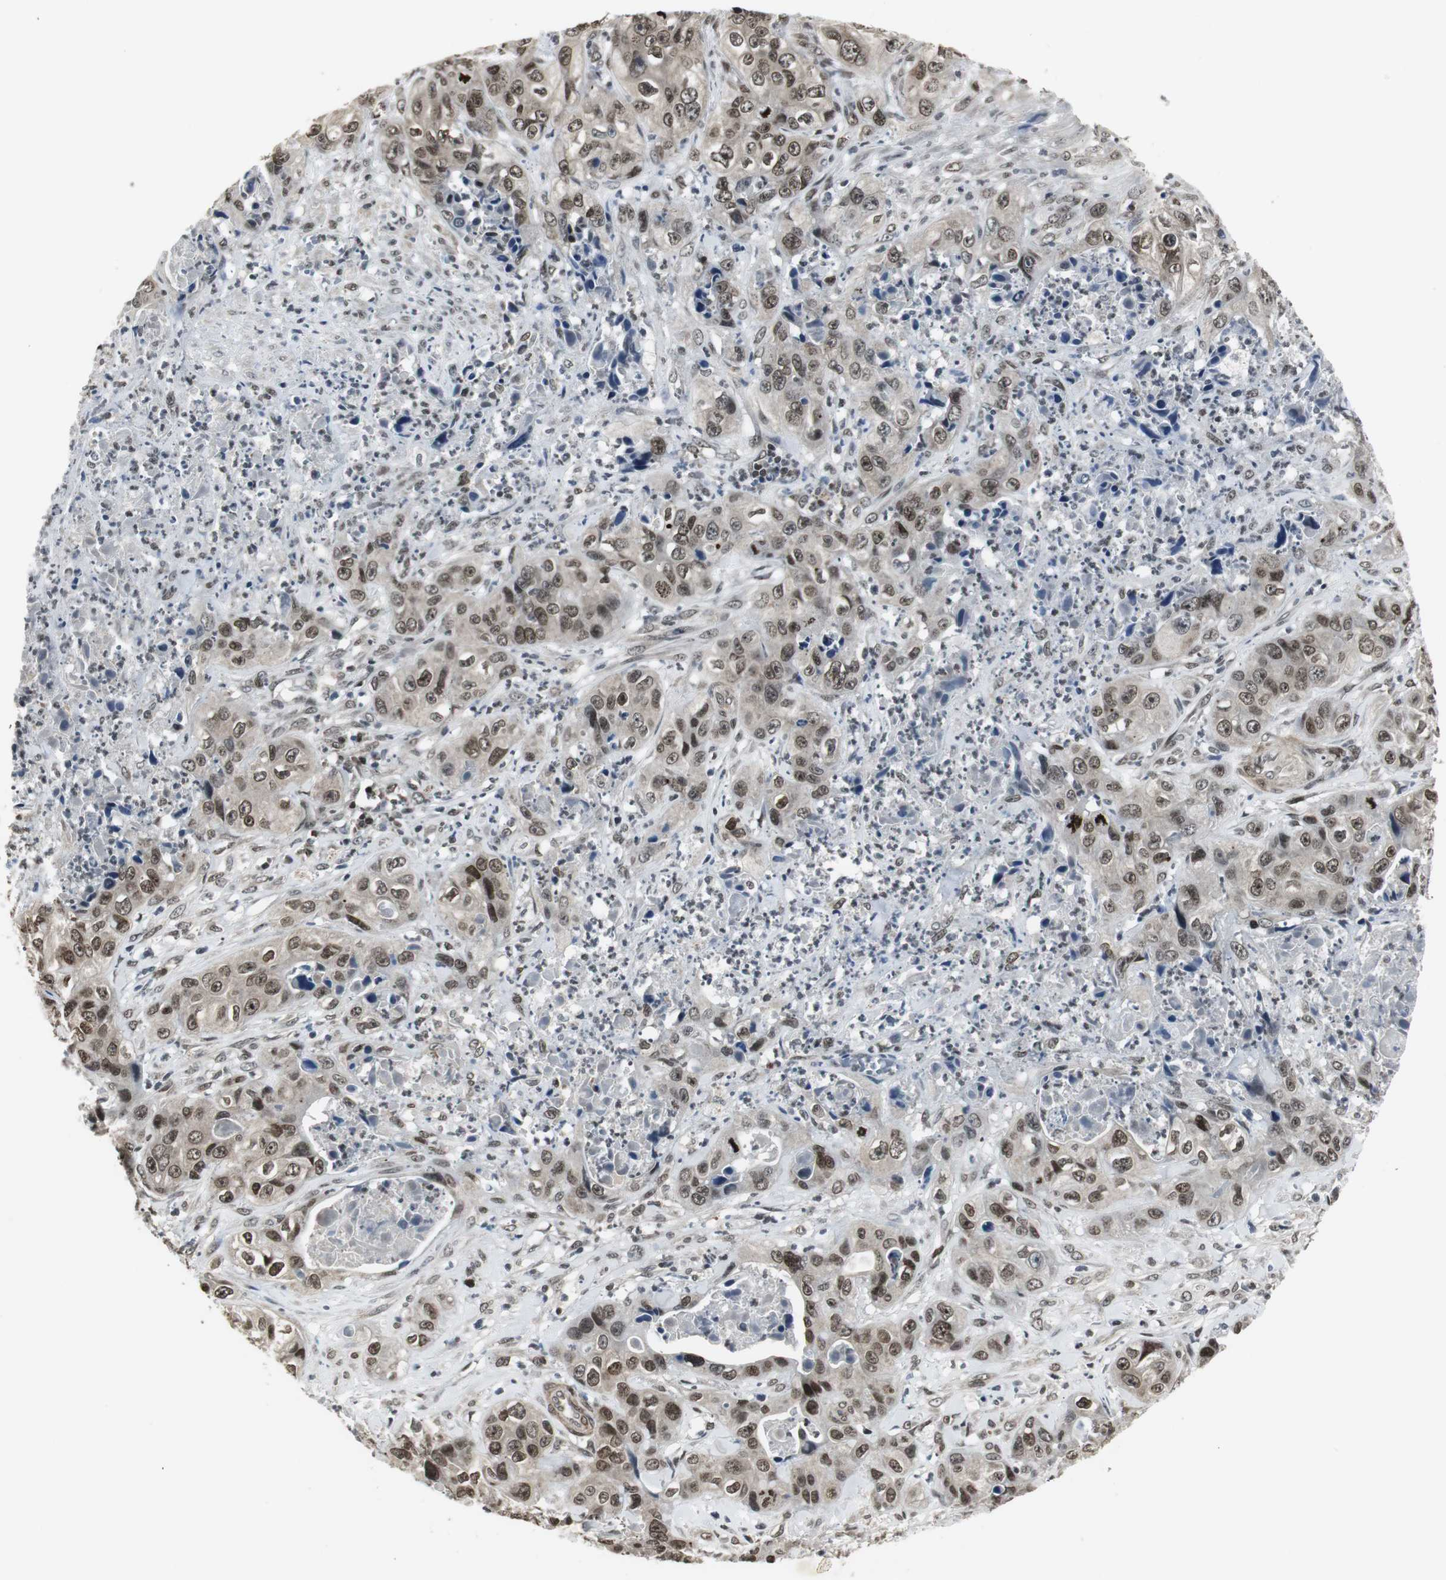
{"staining": {"intensity": "moderate", "quantity": ">75%", "location": "cytoplasmic/membranous,nuclear"}, "tissue": "liver cancer", "cell_type": "Tumor cells", "image_type": "cancer", "snomed": [{"axis": "morphology", "description": "Cholangiocarcinoma"}, {"axis": "topography", "description": "Liver"}], "caption": "High-magnification brightfield microscopy of liver cancer (cholangiocarcinoma) stained with DAB (brown) and counterstained with hematoxylin (blue). tumor cells exhibit moderate cytoplasmic/membranous and nuclear positivity is identified in about>75% of cells.", "gene": "MPG", "patient": {"sex": "female", "age": 61}}